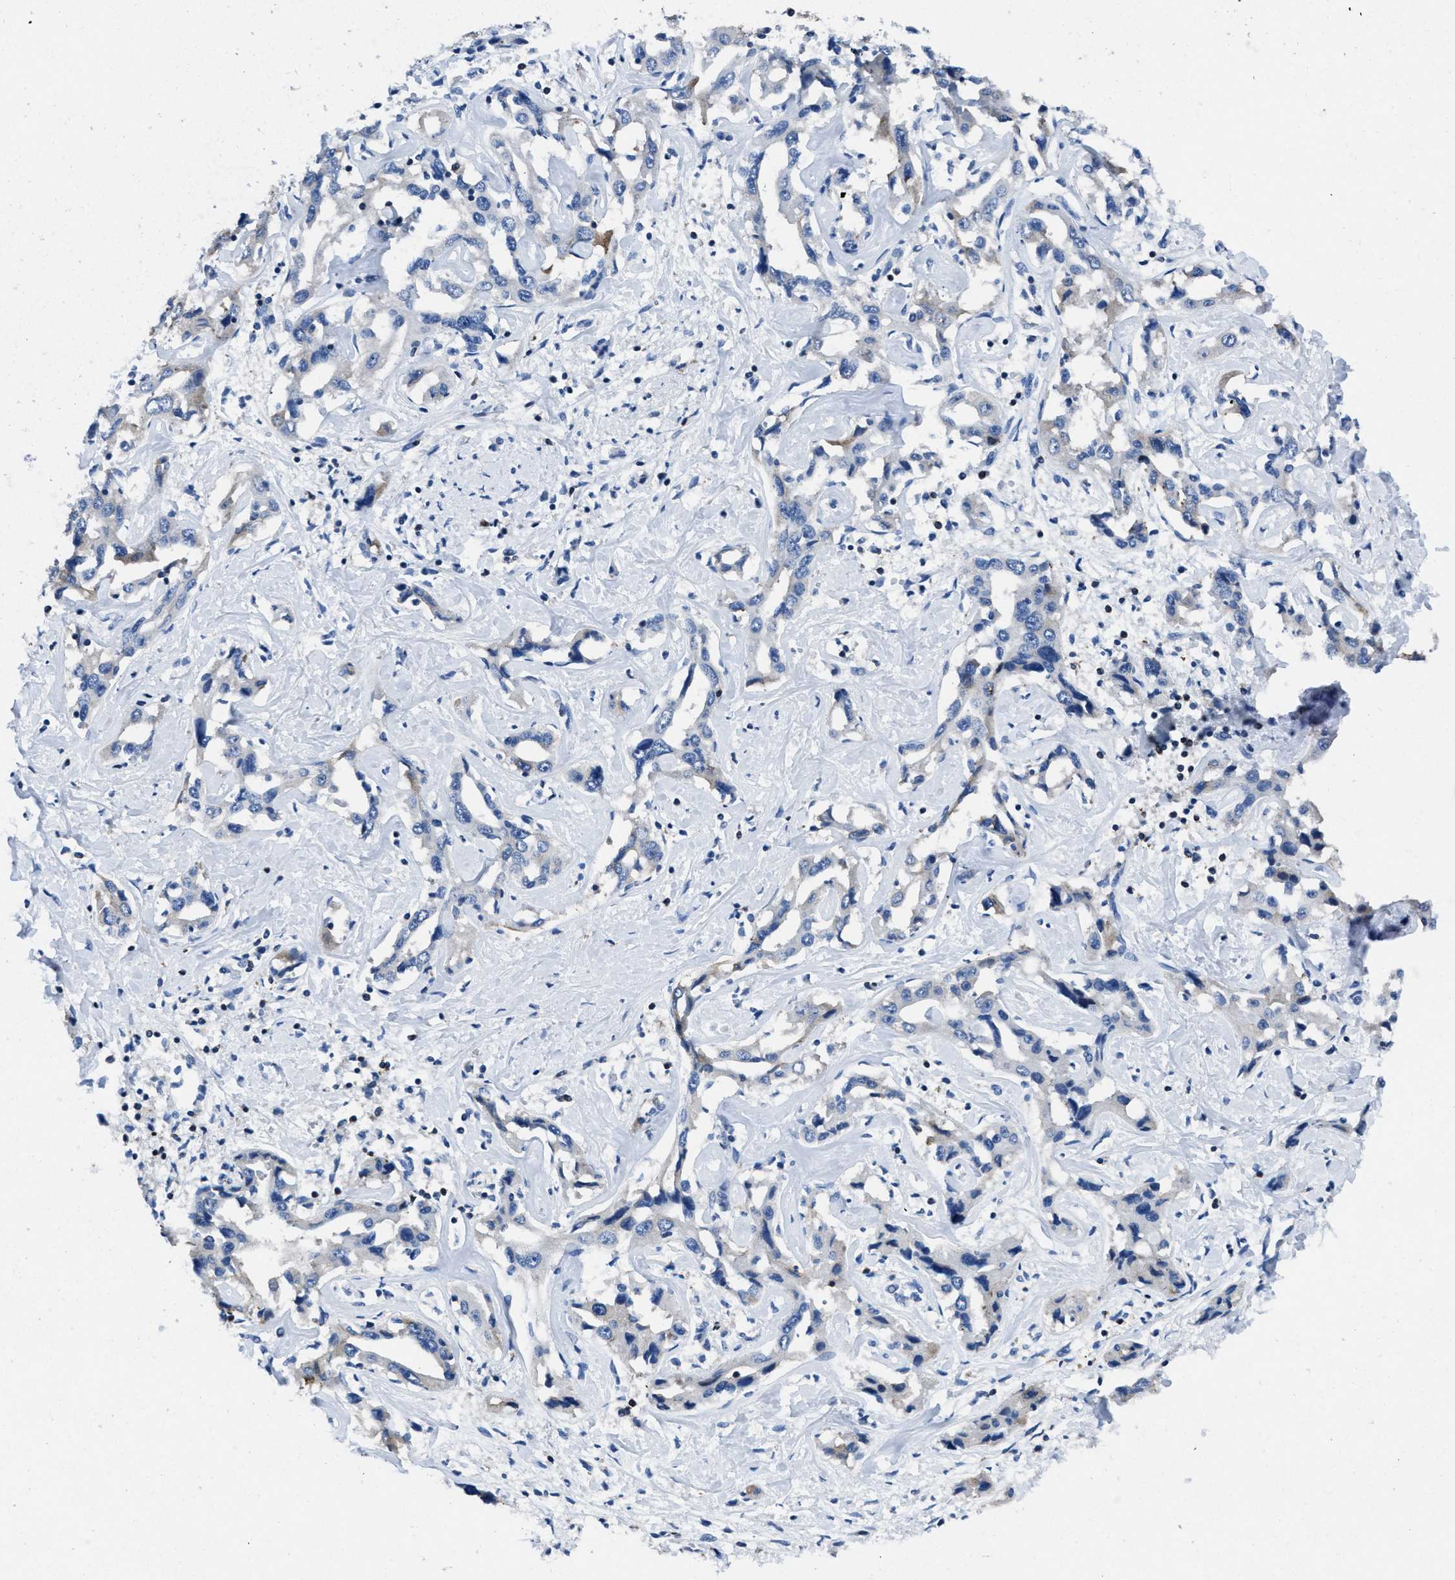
{"staining": {"intensity": "negative", "quantity": "none", "location": "none"}, "tissue": "liver cancer", "cell_type": "Tumor cells", "image_type": "cancer", "snomed": [{"axis": "morphology", "description": "Cholangiocarcinoma"}, {"axis": "topography", "description": "Liver"}], "caption": "Liver cholangiocarcinoma was stained to show a protein in brown. There is no significant positivity in tumor cells.", "gene": "ITGA3", "patient": {"sex": "male", "age": 59}}